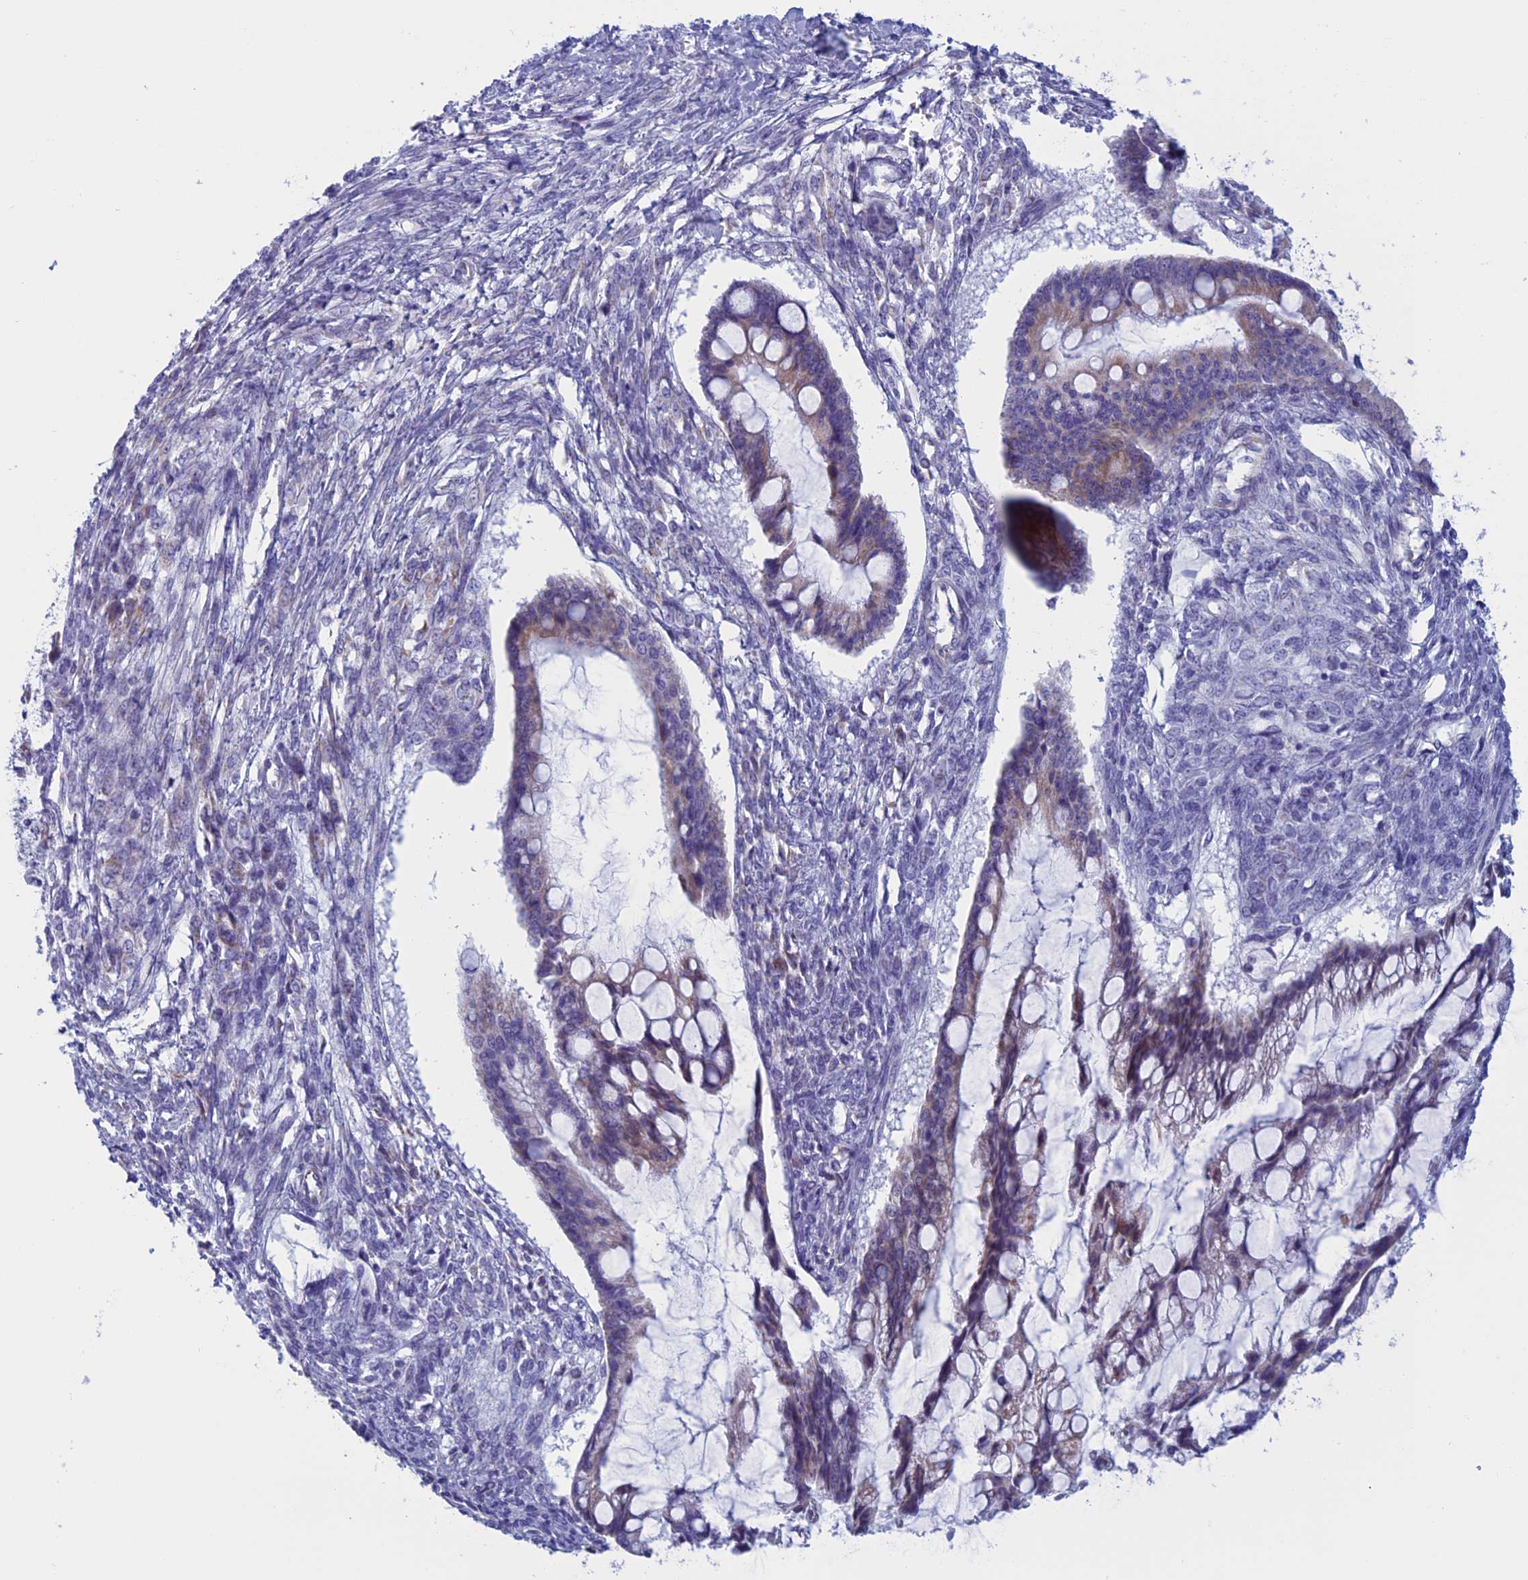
{"staining": {"intensity": "weak", "quantity": "25%-75%", "location": "cytoplasmic/membranous"}, "tissue": "ovarian cancer", "cell_type": "Tumor cells", "image_type": "cancer", "snomed": [{"axis": "morphology", "description": "Cystadenocarcinoma, mucinous, NOS"}, {"axis": "topography", "description": "Ovary"}], "caption": "The image shows immunohistochemical staining of mucinous cystadenocarcinoma (ovarian). There is weak cytoplasmic/membranous expression is appreciated in approximately 25%-75% of tumor cells.", "gene": "NDUFB9", "patient": {"sex": "female", "age": 73}}